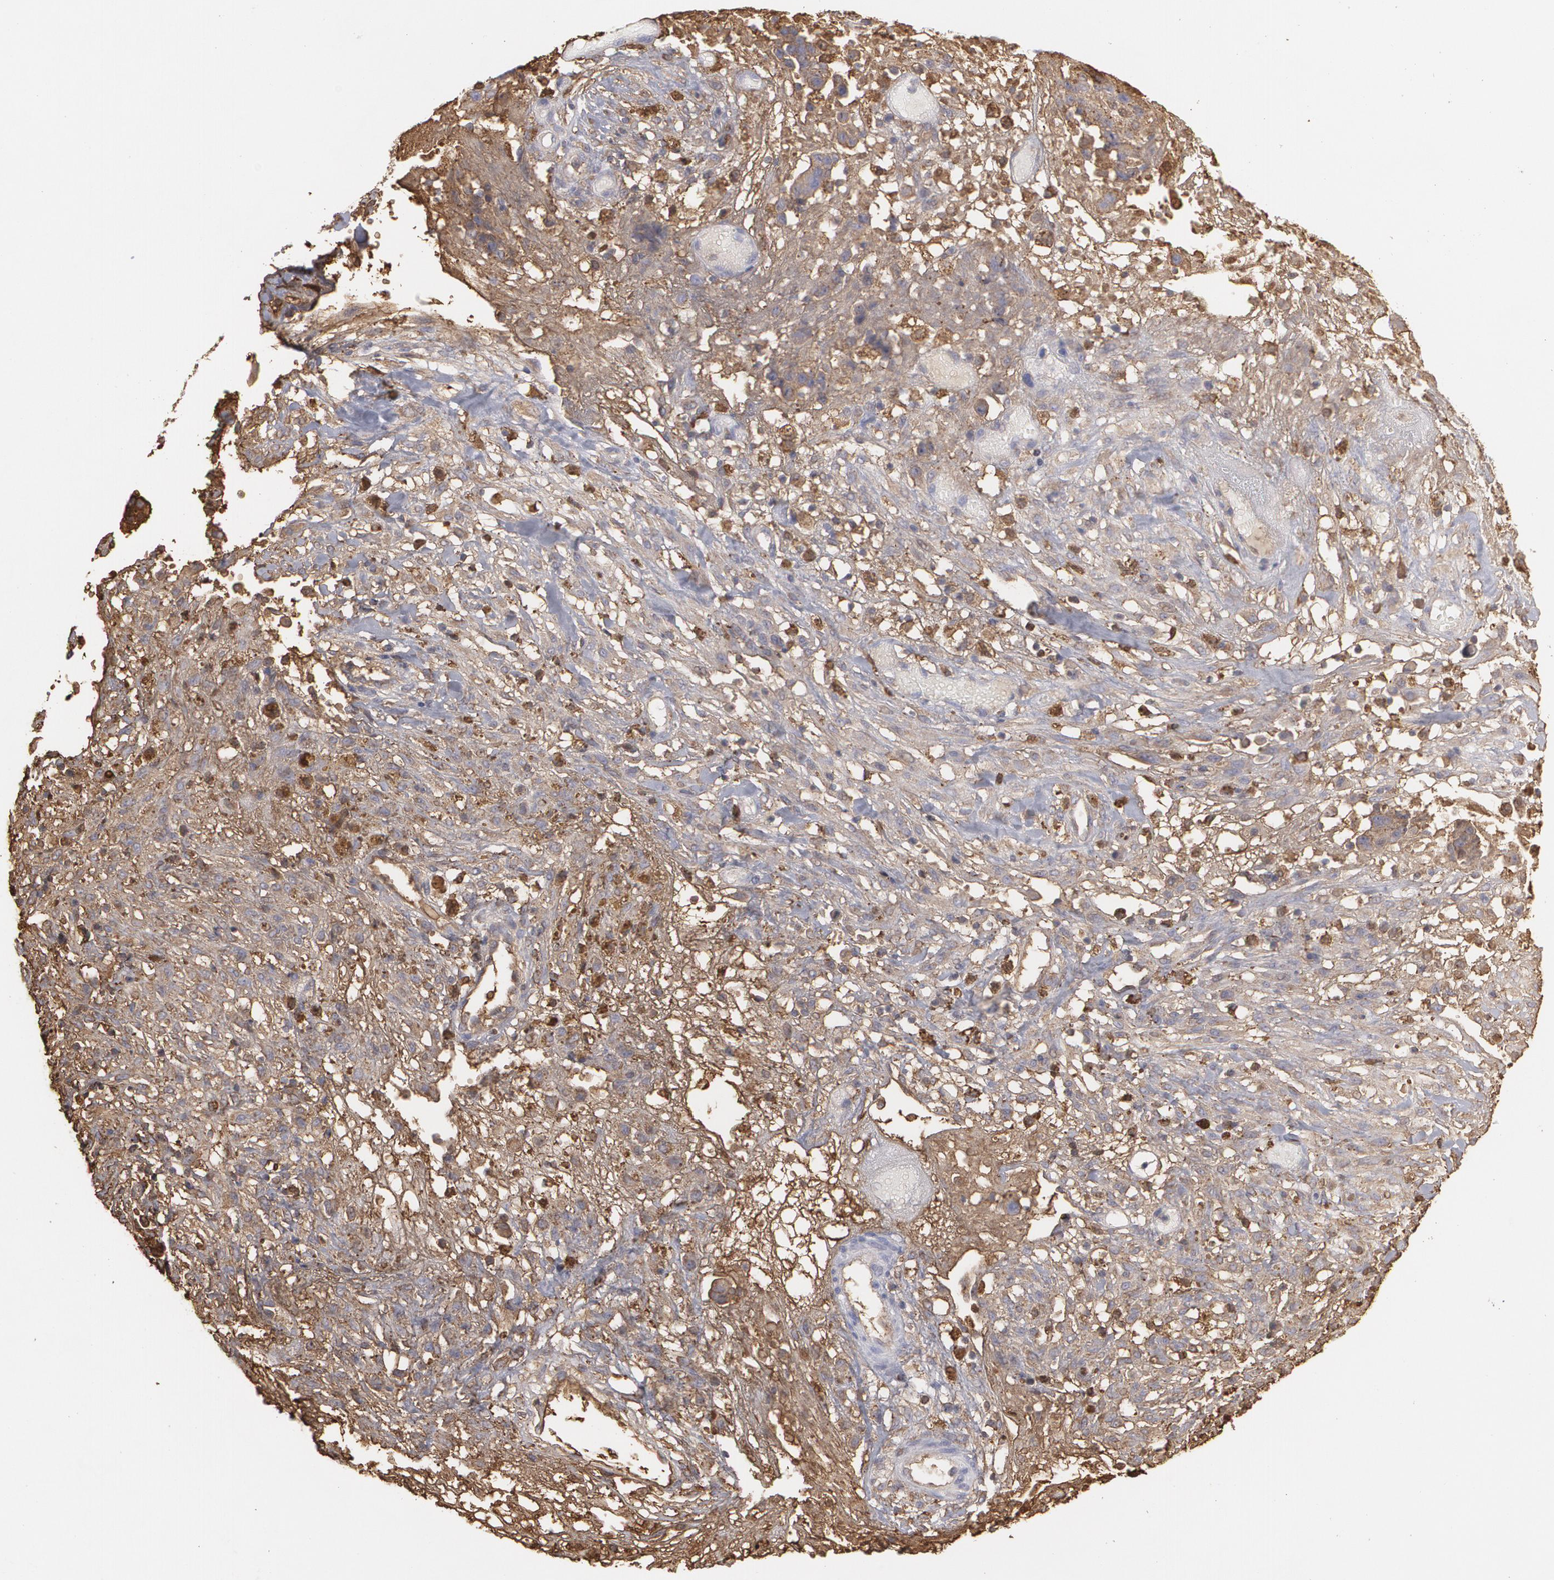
{"staining": {"intensity": "moderate", "quantity": ">75%", "location": "cytoplasmic/membranous"}, "tissue": "ovarian cancer", "cell_type": "Tumor cells", "image_type": "cancer", "snomed": [{"axis": "morphology", "description": "Carcinoma, endometroid"}, {"axis": "topography", "description": "Ovary"}], "caption": "A medium amount of moderate cytoplasmic/membranous expression is seen in approximately >75% of tumor cells in ovarian endometroid carcinoma tissue. (DAB (3,3'-diaminobenzidine) IHC, brown staining for protein, blue staining for nuclei).", "gene": "ODC1", "patient": {"sex": "female", "age": 42}}